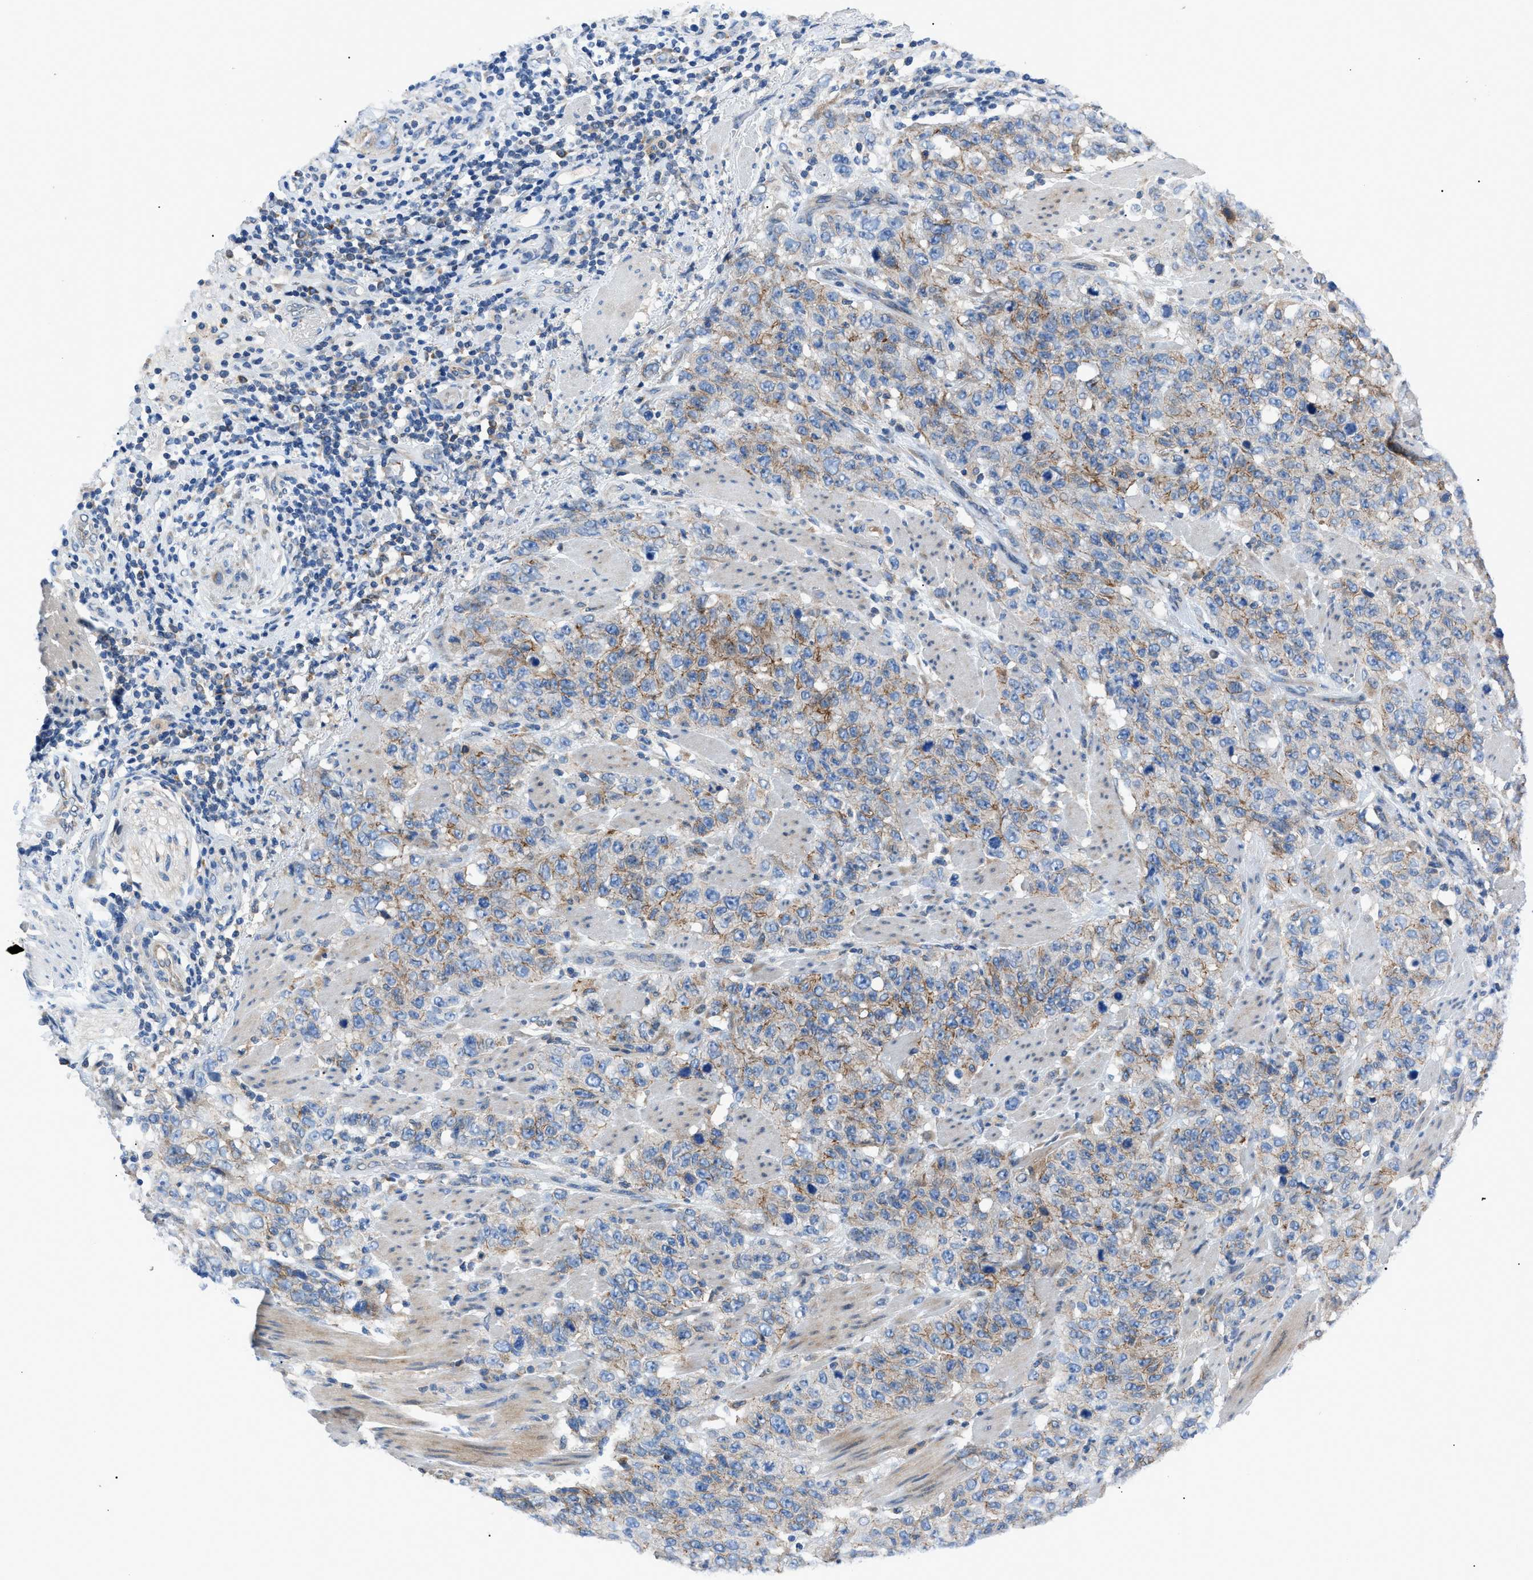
{"staining": {"intensity": "moderate", "quantity": "25%-75%", "location": "cytoplasmic/membranous"}, "tissue": "stomach cancer", "cell_type": "Tumor cells", "image_type": "cancer", "snomed": [{"axis": "morphology", "description": "Adenocarcinoma, NOS"}, {"axis": "topography", "description": "Stomach"}], "caption": "Immunohistochemical staining of human stomach cancer (adenocarcinoma) shows medium levels of moderate cytoplasmic/membranous staining in about 25%-75% of tumor cells. (DAB (3,3'-diaminobenzidine) = brown stain, brightfield microscopy at high magnification).", "gene": "ZDHHC24", "patient": {"sex": "male", "age": 48}}